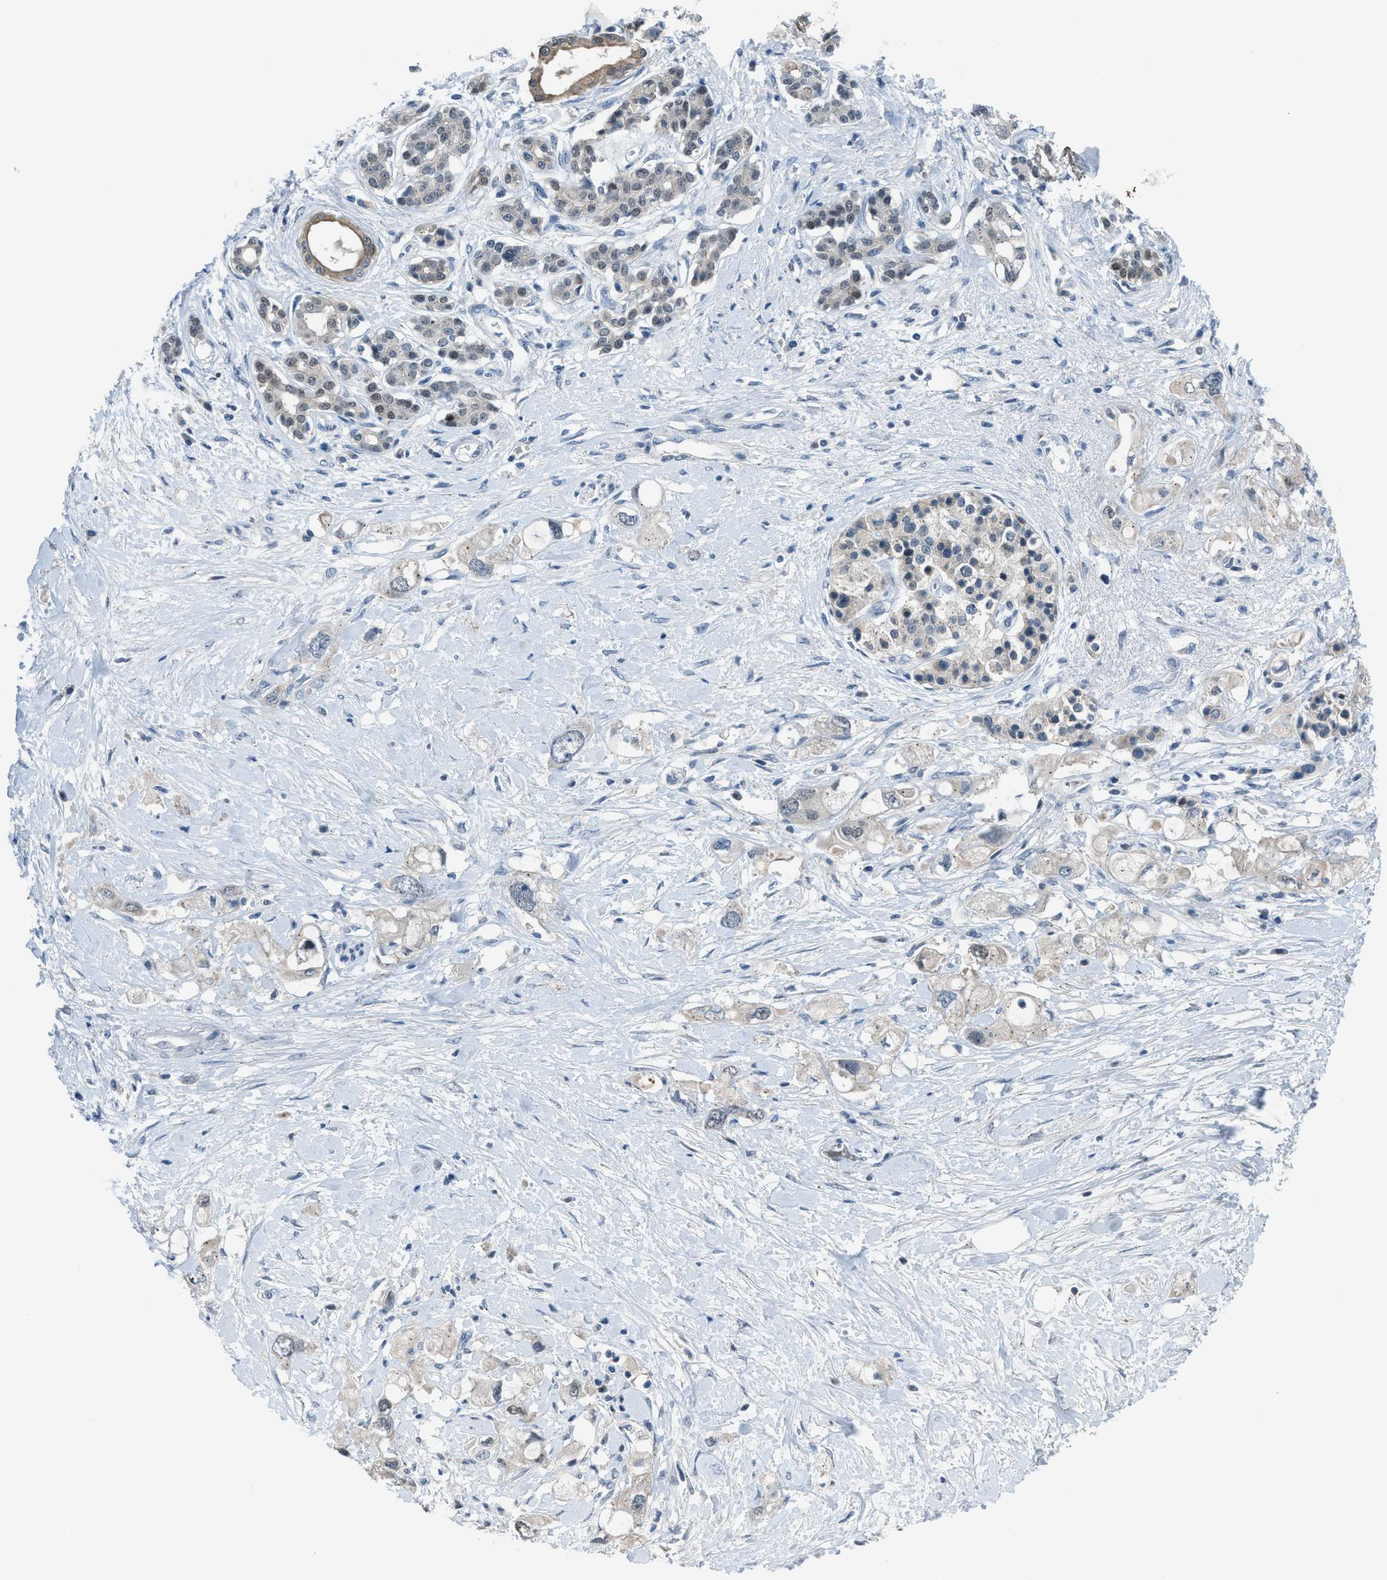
{"staining": {"intensity": "weak", "quantity": "25%-75%", "location": "cytoplasmic/membranous"}, "tissue": "pancreatic cancer", "cell_type": "Tumor cells", "image_type": "cancer", "snomed": [{"axis": "morphology", "description": "Adenocarcinoma, NOS"}, {"axis": "topography", "description": "Pancreas"}], "caption": "A high-resolution histopathology image shows immunohistochemistry (IHC) staining of pancreatic cancer, which exhibits weak cytoplasmic/membranous expression in approximately 25%-75% of tumor cells.", "gene": "DUSP19", "patient": {"sex": "female", "age": 56}}